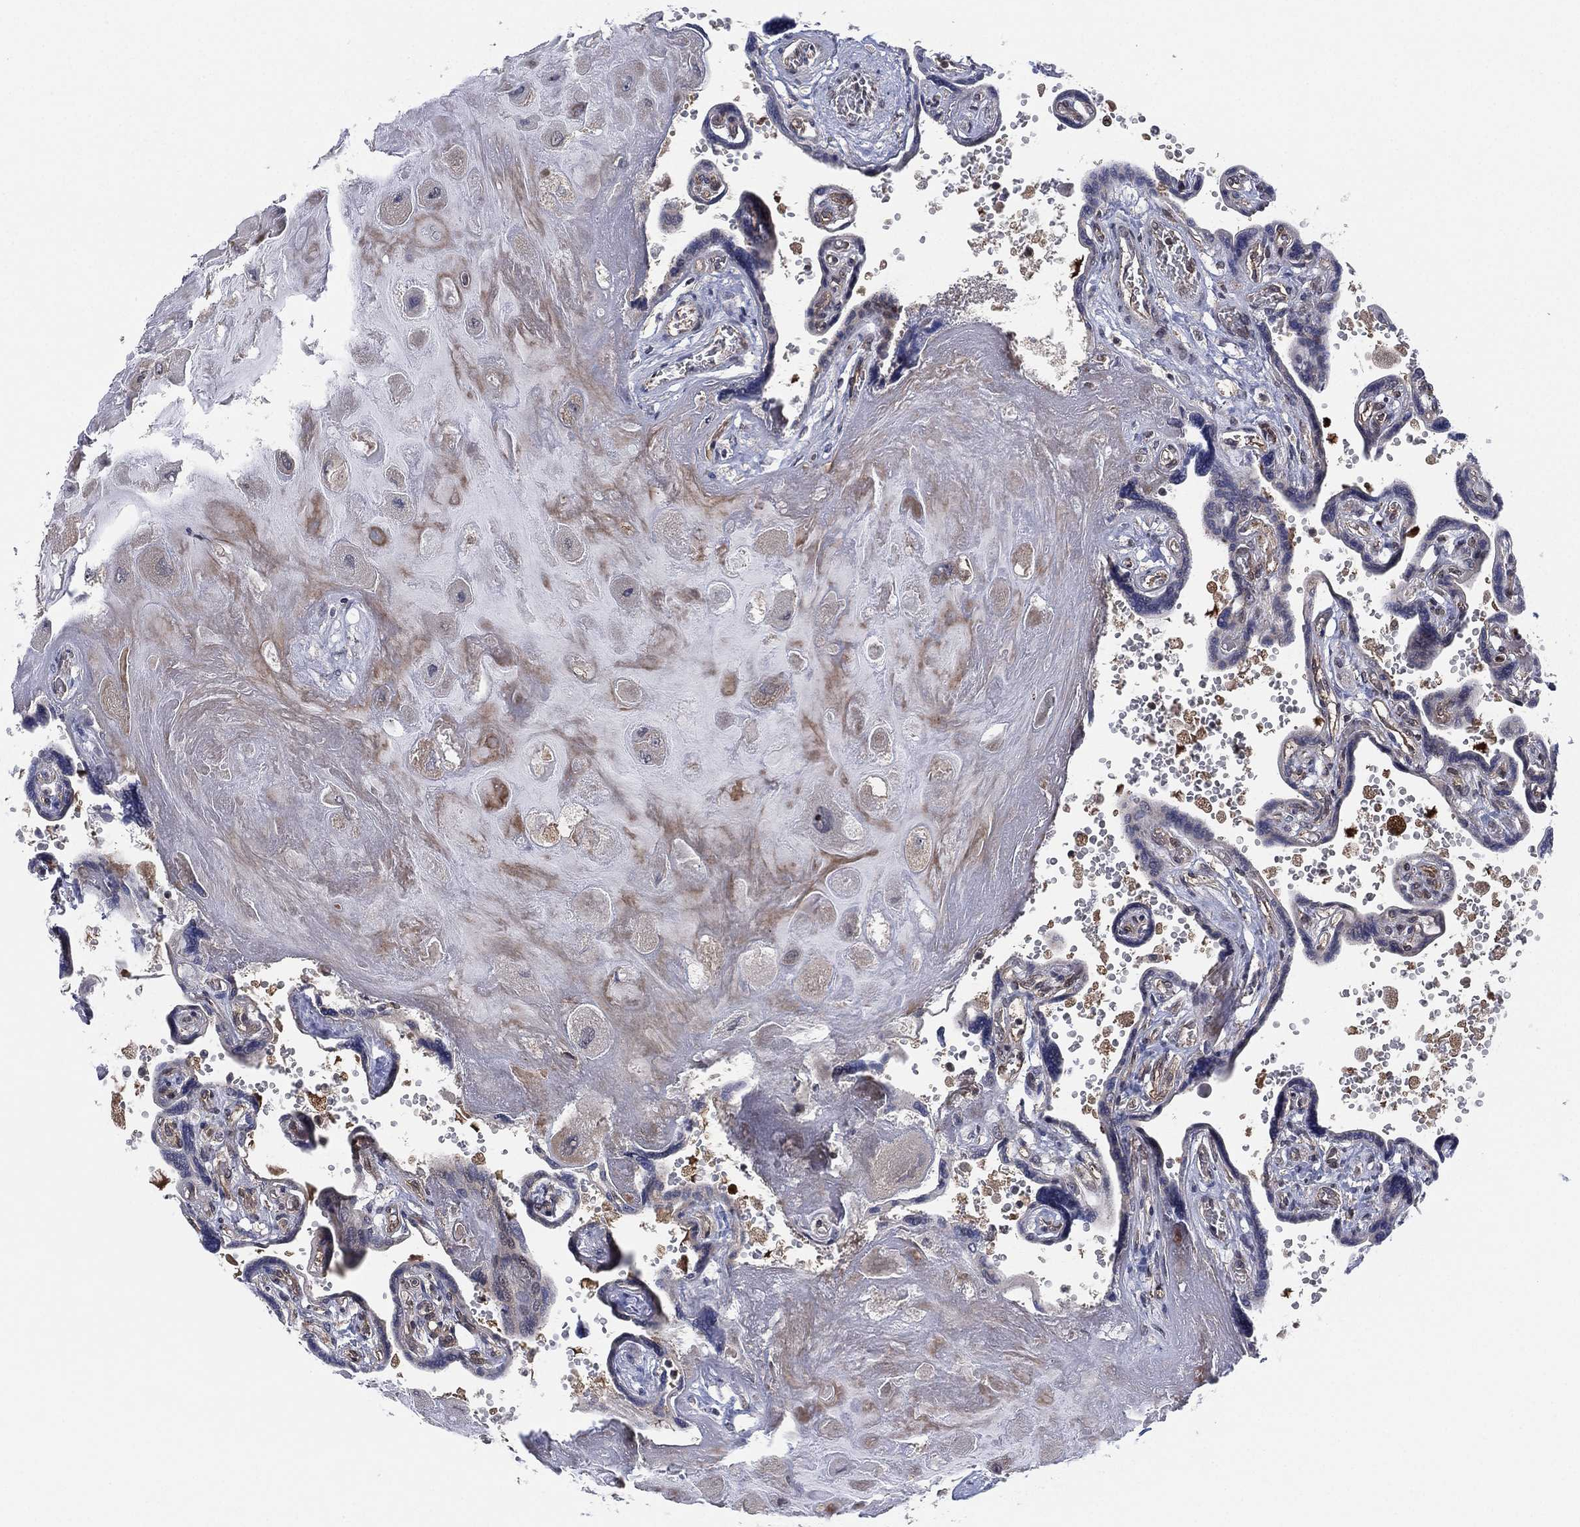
{"staining": {"intensity": "negative", "quantity": "none", "location": "none"}, "tissue": "placenta", "cell_type": "Decidual cells", "image_type": "normal", "snomed": [{"axis": "morphology", "description": "Normal tissue, NOS"}, {"axis": "topography", "description": "Placenta"}], "caption": "Decidual cells show no significant protein positivity in unremarkable placenta.", "gene": "TMCO1", "patient": {"sex": "female", "age": 32}}